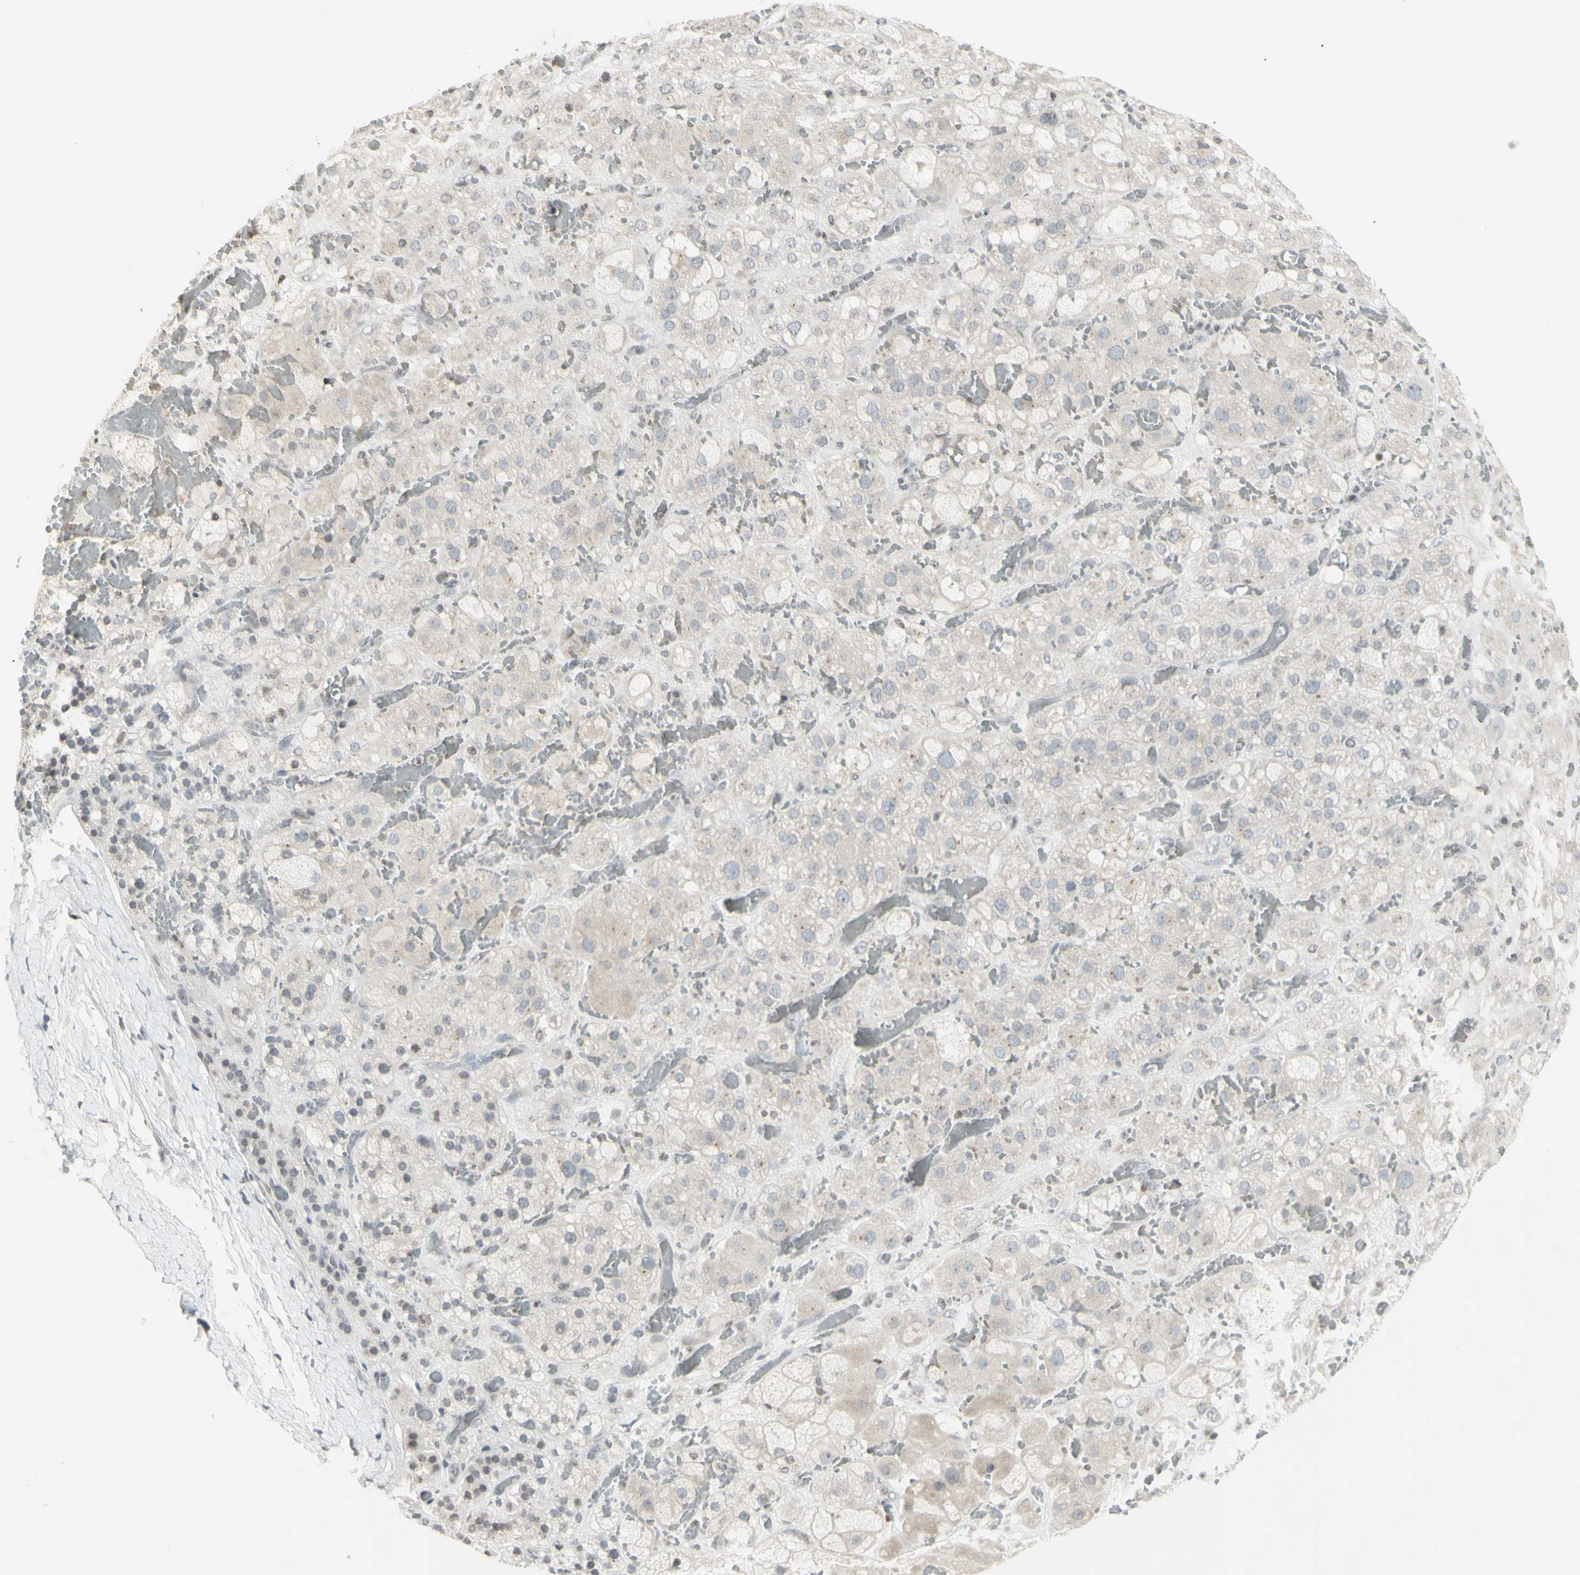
{"staining": {"intensity": "weak", "quantity": "<25%", "location": "nuclear"}, "tissue": "adrenal gland", "cell_type": "Glandular cells", "image_type": "normal", "snomed": [{"axis": "morphology", "description": "Normal tissue, NOS"}, {"axis": "topography", "description": "Adrenal gland"}], "caption": "Glandular cells are negative for protein expression in benign human adrenal gland. (DAB immunohistochemistry with hematoxylin counter stain).", "gene": "MUC5AC", "patient": {"sex": "female", "age": 47}}